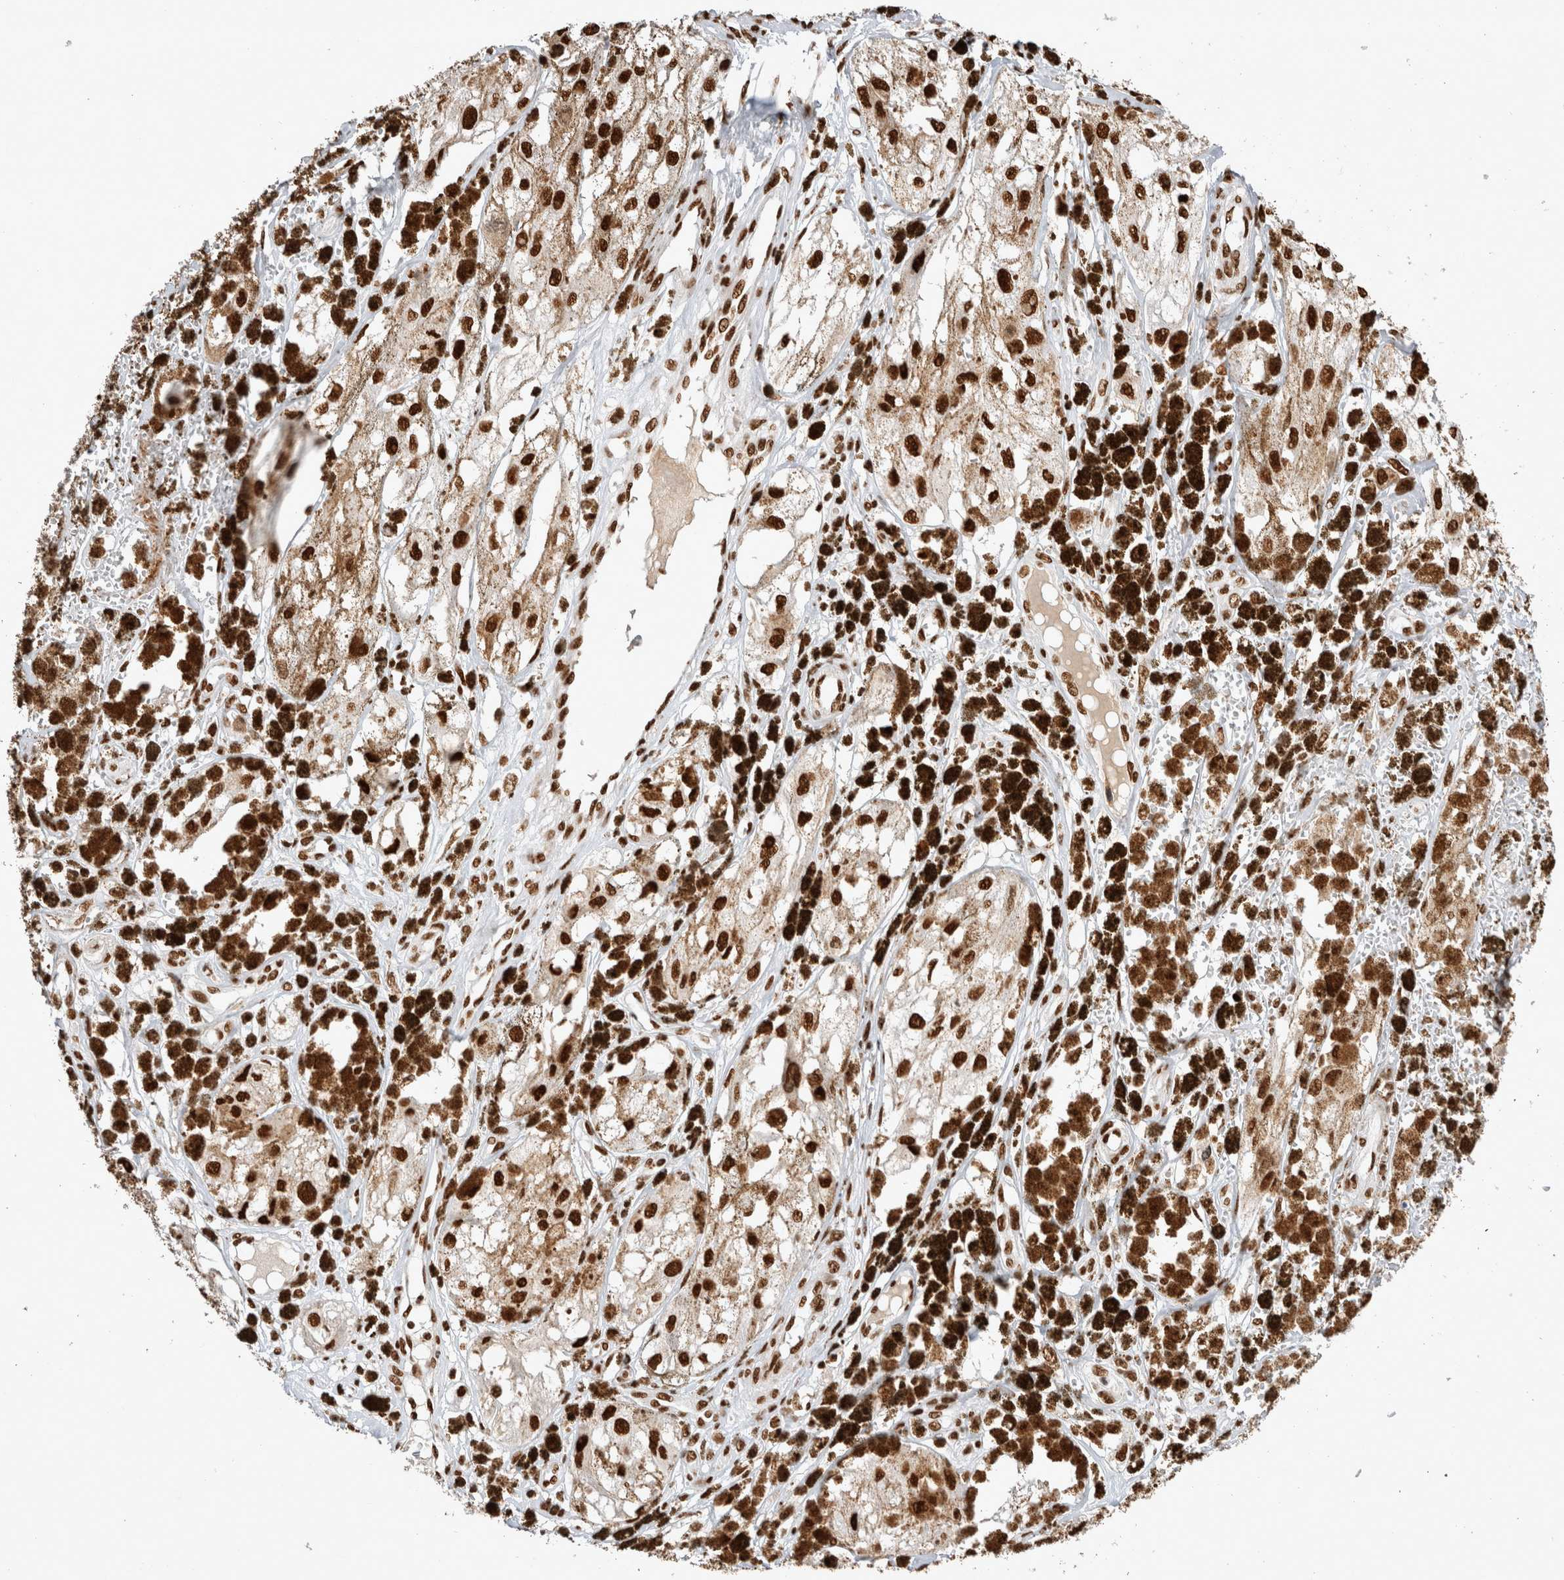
{"staining": {"intensity": "strong", "quantity": ">75%", "location": "nuclear"}, "tissue": "melanoma", "cell_type": "Tumor cells", "image_type": "cancer", "snomed": [{"axis": "morphology", "description": "Malignant melanoma, NOS"}, {"axis": "topography", "description": "Skin"}], "caption": "Protein analysis of malignant melanoma tissue demonstrates strong nuclear staining in about >75% of tumor cells. The staining is performed using DAB (3,3'-diaminobenzidine) brown chromogen to label protein expression. The nuclei are counter-stained blue using hematoxylin.", "gene": "EYA2", "patient": {"sex": "male", "age": 88}}